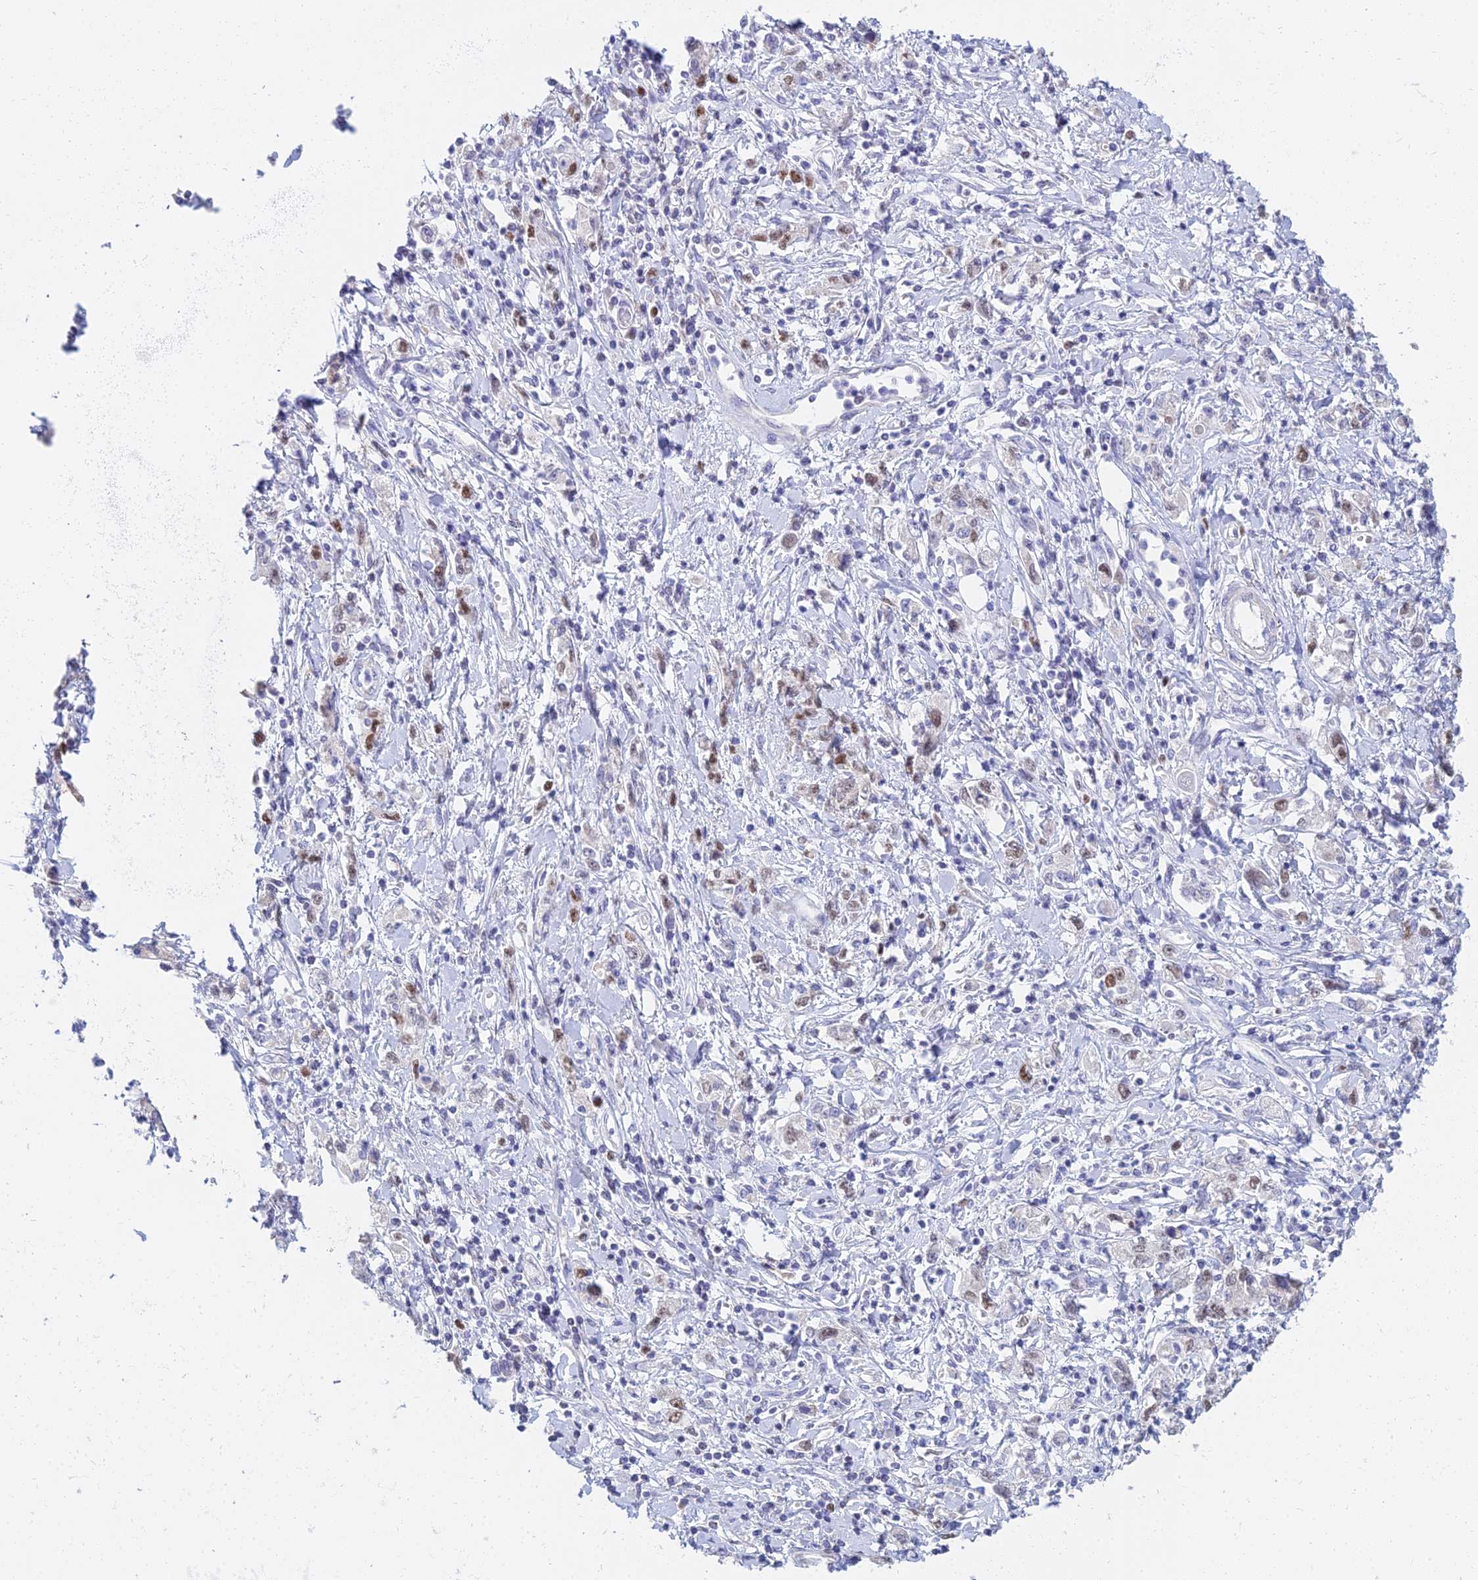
{"staining": {"intensity": "moderate", "quantity": "<25%", "location": "nuclear"}, "tissue": "stomach cancer", "cell_type": "Tumor cells", "image_type": "cancer", "snomed": [{"axis": "morphology", "description": "Adenocarcinoma, NOS"}, {"axis": "topography", "description": "Stomach"}], "caption": "This micrograph exhibits IHC staining of human stomach cancer (adenocarcinoma), with low moderate nuclear positivity in about <25% of tumor cells.", "gene": "MCM2", "patient": {"sex": "female", "age": 76}}